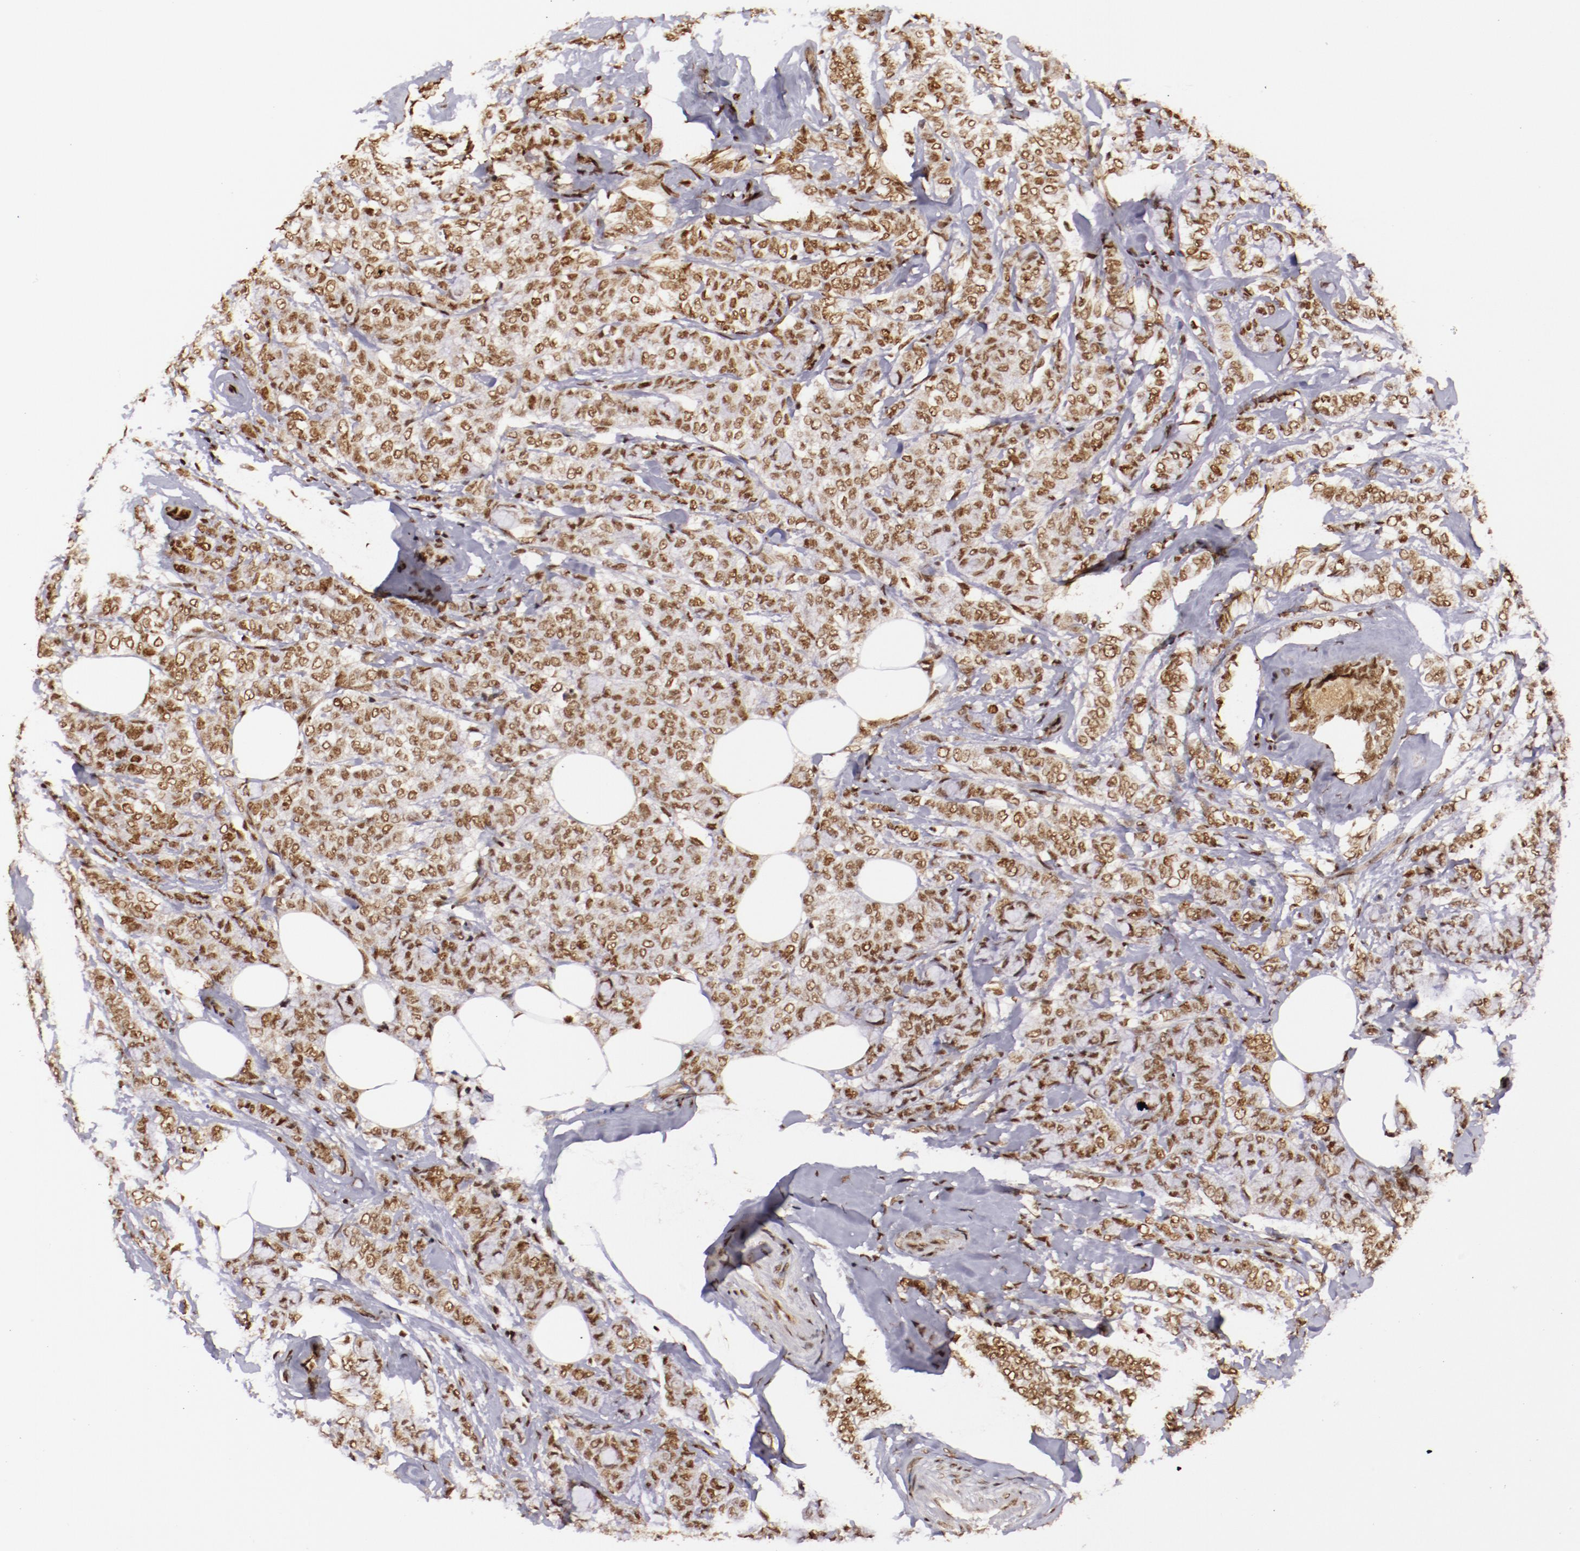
{"staining": {"intensity": "moderate", "quantity": ">75%", "location": "nuclear"}, "tissue": "breast cancer", "cell_type": "Tumor cells", "image_type": "cancer", "snomed": [{"axis": "morphology", "description": "Lobular carcinoma"}, {"axis": "topography", "description": "Breast"}], "caption": "Breast cancer was stained to show a protein in brown. There is medium levels of moderate nuclear positivity in approximately >75% of tumor cells. Immunohistochemistry stains the protein of interest in brown and the nuclei are stained blue.", "gene": "STAG2", "patient": {"sex": "female", "age": 60}}